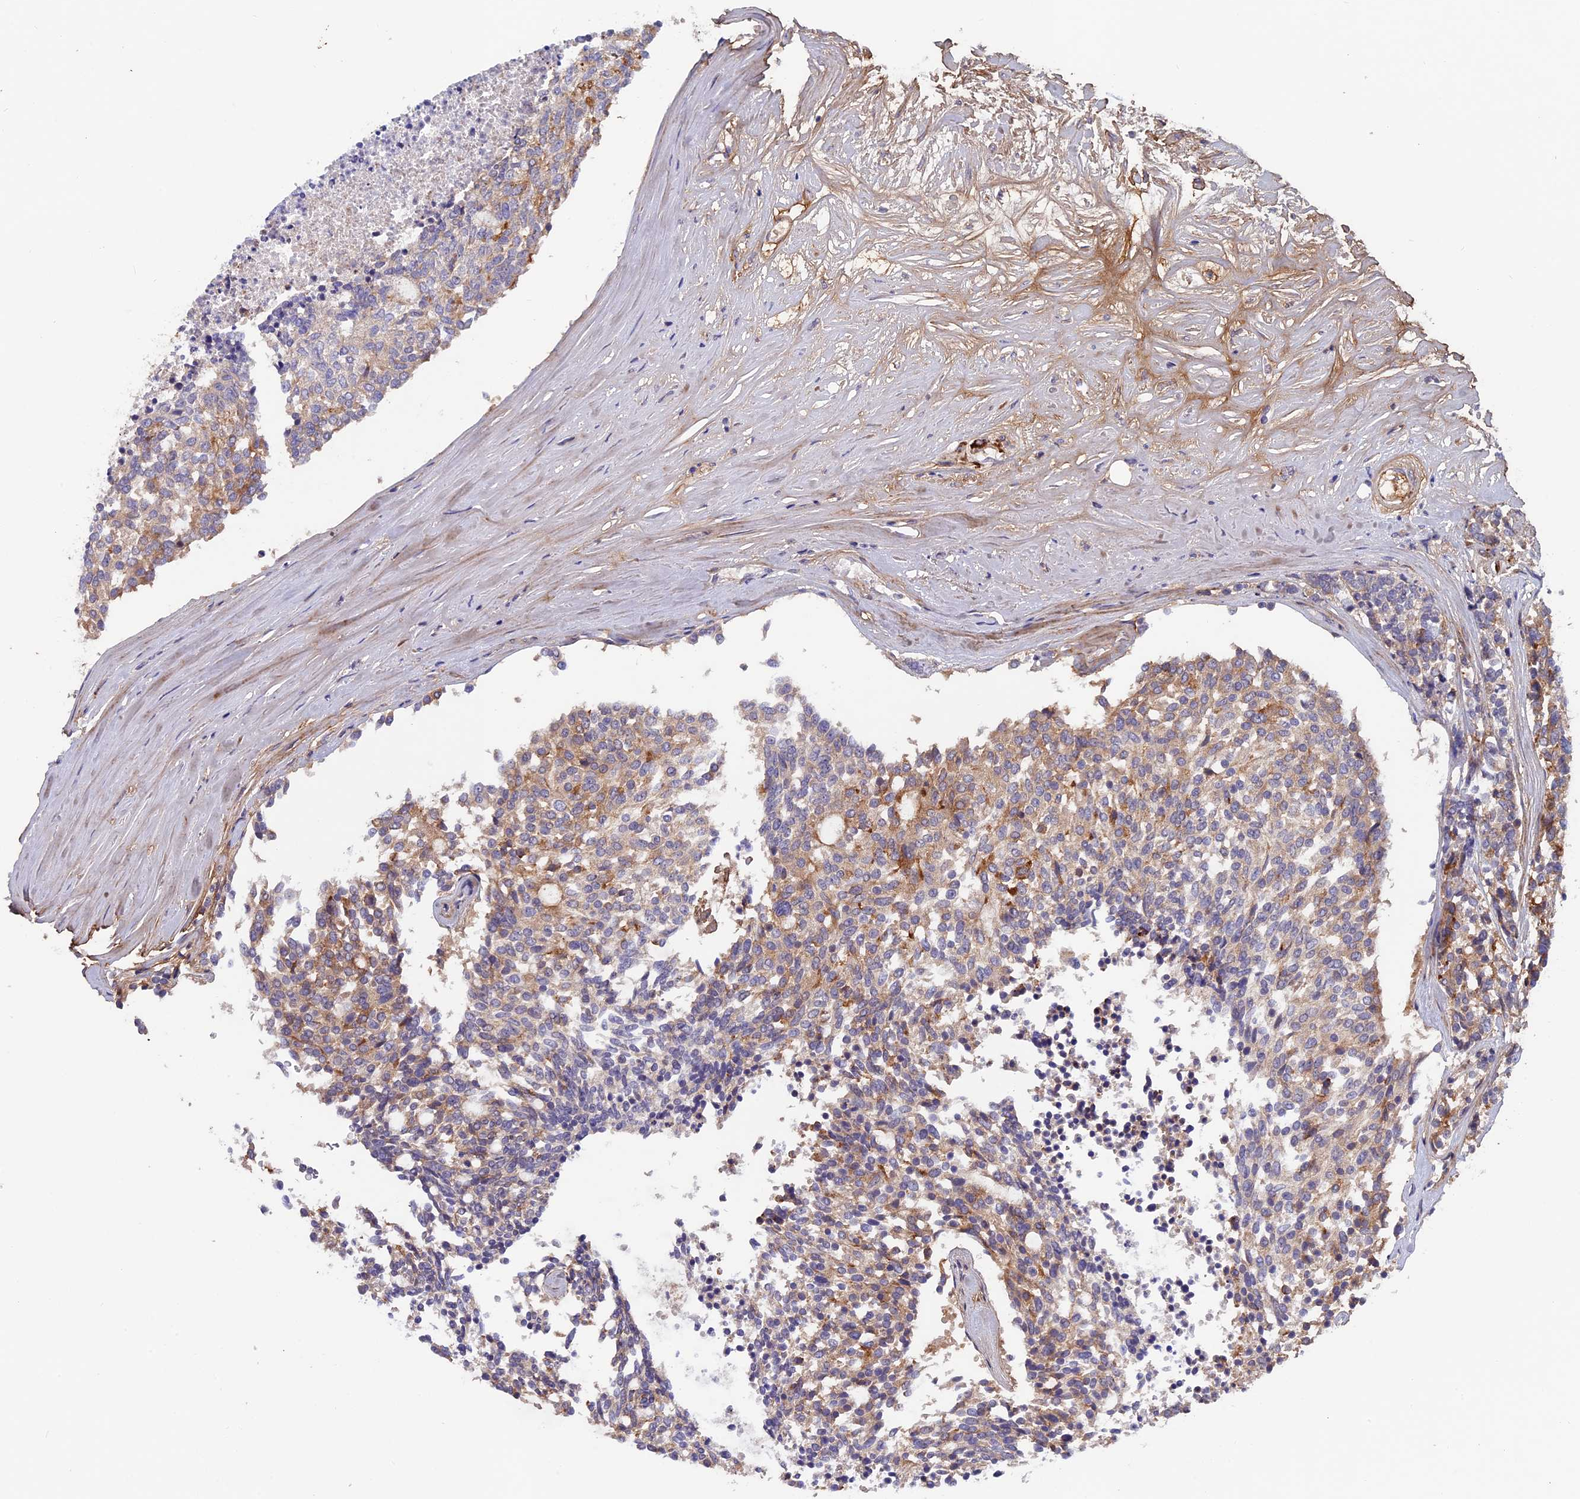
{"staining": {"intensity": "weak", "quantity": ">75%", "location": "cytoplasmic/membranous"}, "tissue": "carcinoid", "cell_type": "Tumor cells", "image_type": "cancer", "snomed": [{"axis": "morphology", "description": "Carcinoid, malignant, NOS"}, {"axis": "topography", "description": "Pancreas"}], "caption": "Brown immunohistochemical staining in human malignant carcinoid shows weak cytoplasmic/membranous positivity in about >75% of tumor cells.", "gene": "COL4A3", "patient": {"sex": "female", "age": 54}}